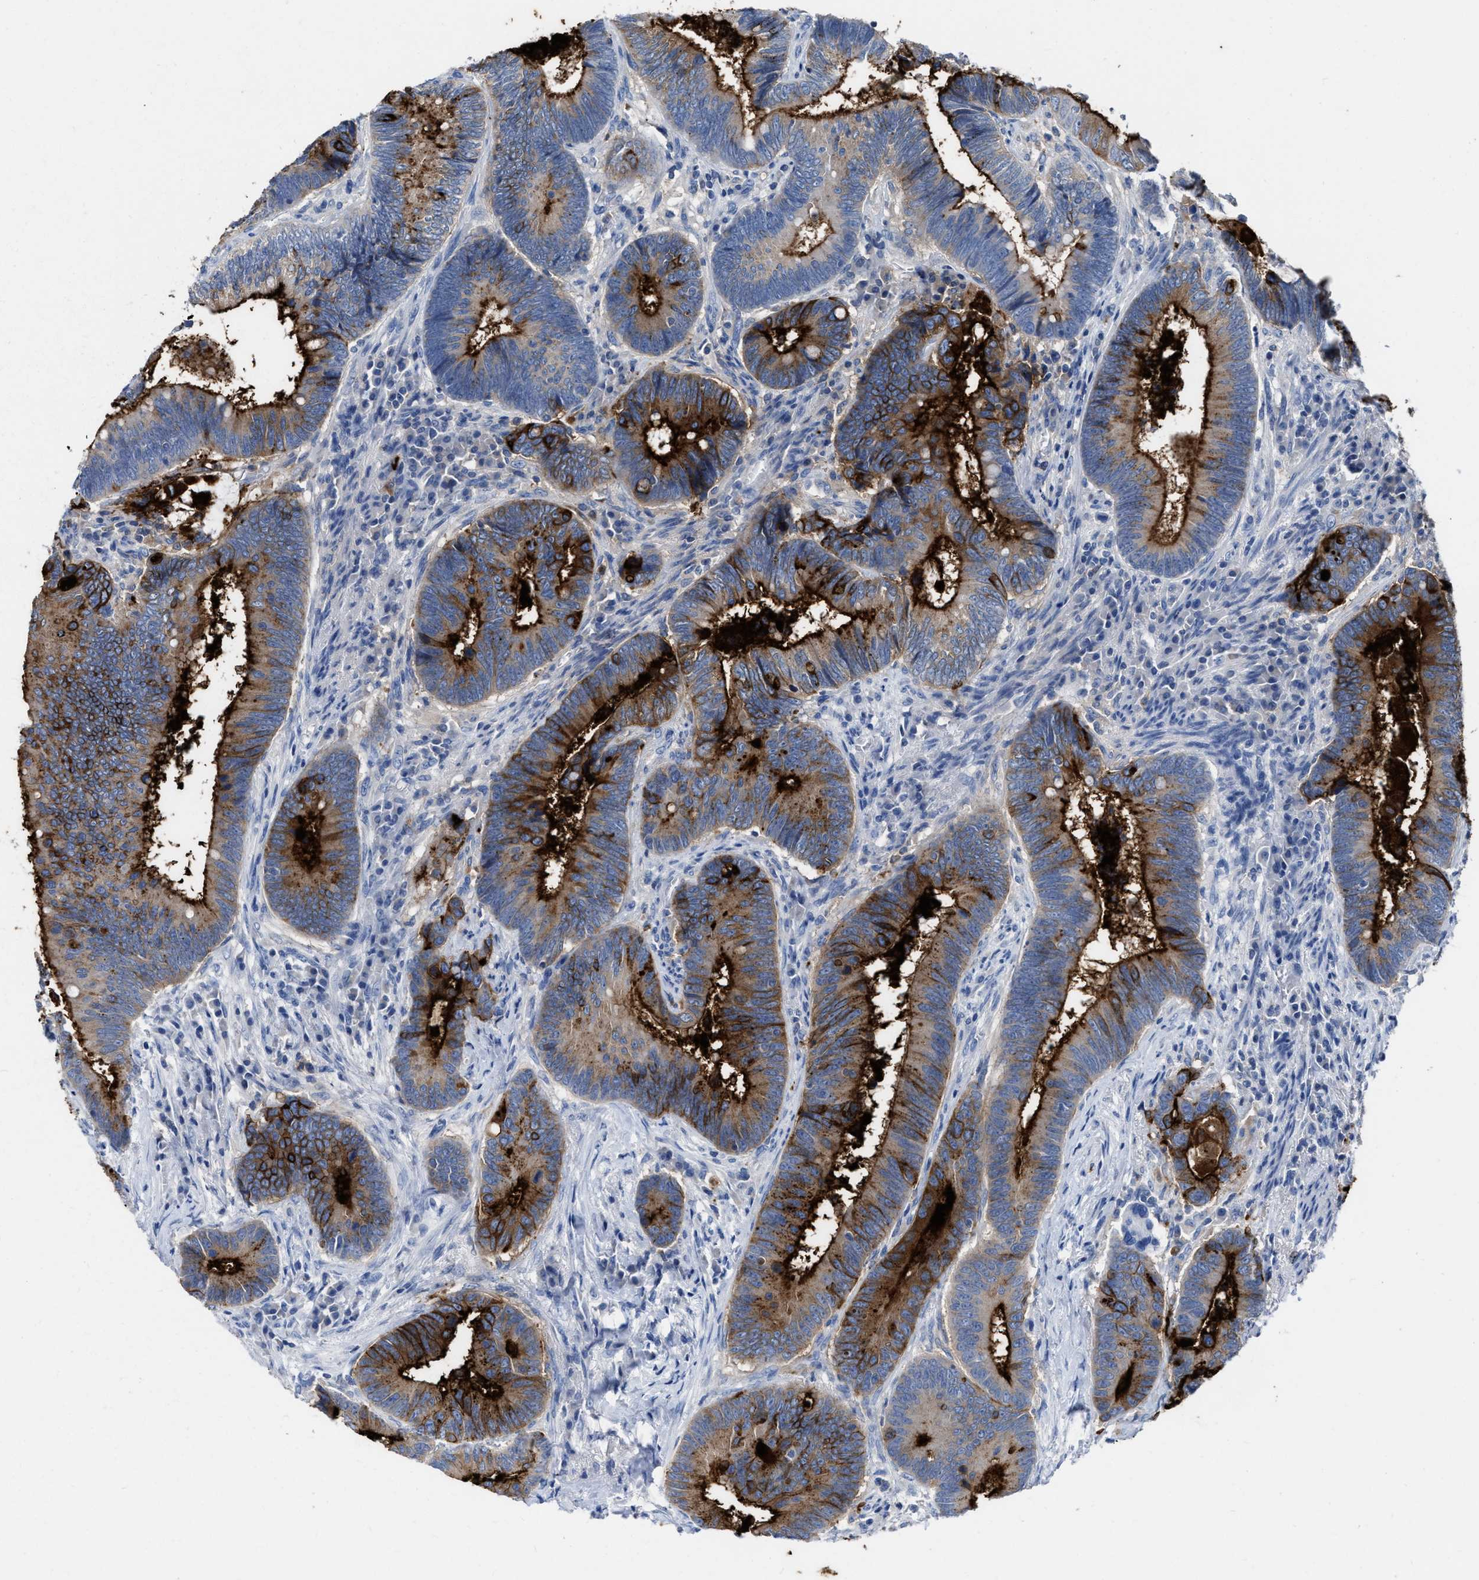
{"staining": {"intensity": "strong", "quantity": ">75%", "location": "cytoplasmic/membranous"}, "tissue": "colorectal cancer", "cell_type": "Tumor cells", "image_type": "cancer", "snomed": [{"axis": "morphology", "description": "Adenocarcinoma, NOS"}, {"axis": "topography", "description": "Rectum"}, {"axis": "topography", "description": "Anal"}], "caption": "Colorectal adenocarcinoma stained with a brown dye exhibits strong cytoplasmic/membranous positive staining in about >75% of tumor cells.", "gene": "CEACAM5", "patient": {"sex": "female", "age": 89}}